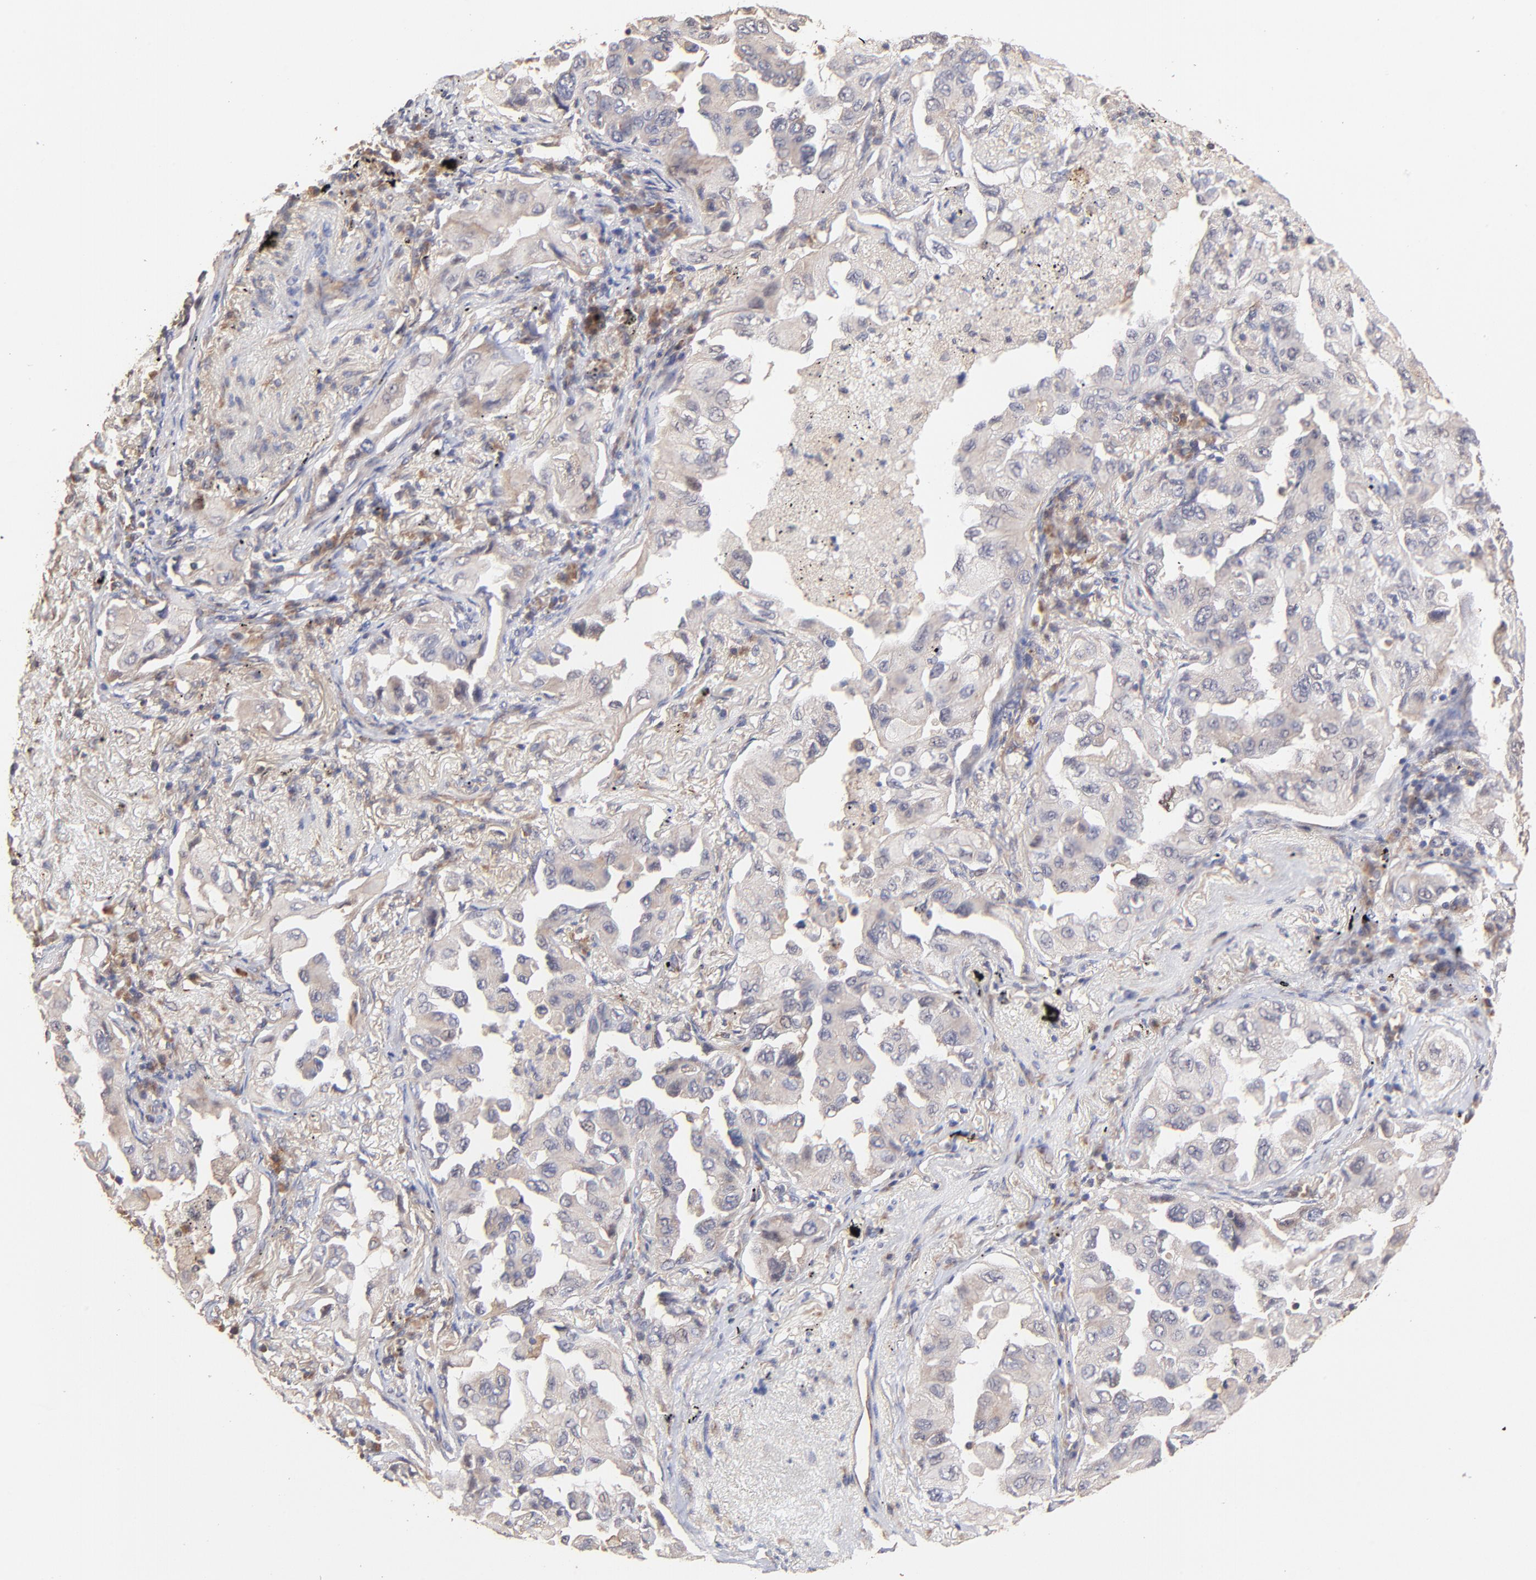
{"staining": {"intensity": "weak", "quantity": ">75%", "location": "cytoplasmic/membranous"}, "tissue": "lung cancer", "cell_type": "Tumor cells", "image_type": "cancer", "snomed": [{"axis": "morphology", "description": "Adenocarcinoma, NOS"}, {"axis": "topography", "description": "Lung"}], "caption": "Immunohistochemistry (IHC) of lung cancer (adenocarcinoma) shows low levels of weak cytoplasmic/membranous expression in approximately >75% of tumor cells.", "gene": "TNFAIP3", "patient": {"sex": "female", "age": 65}}